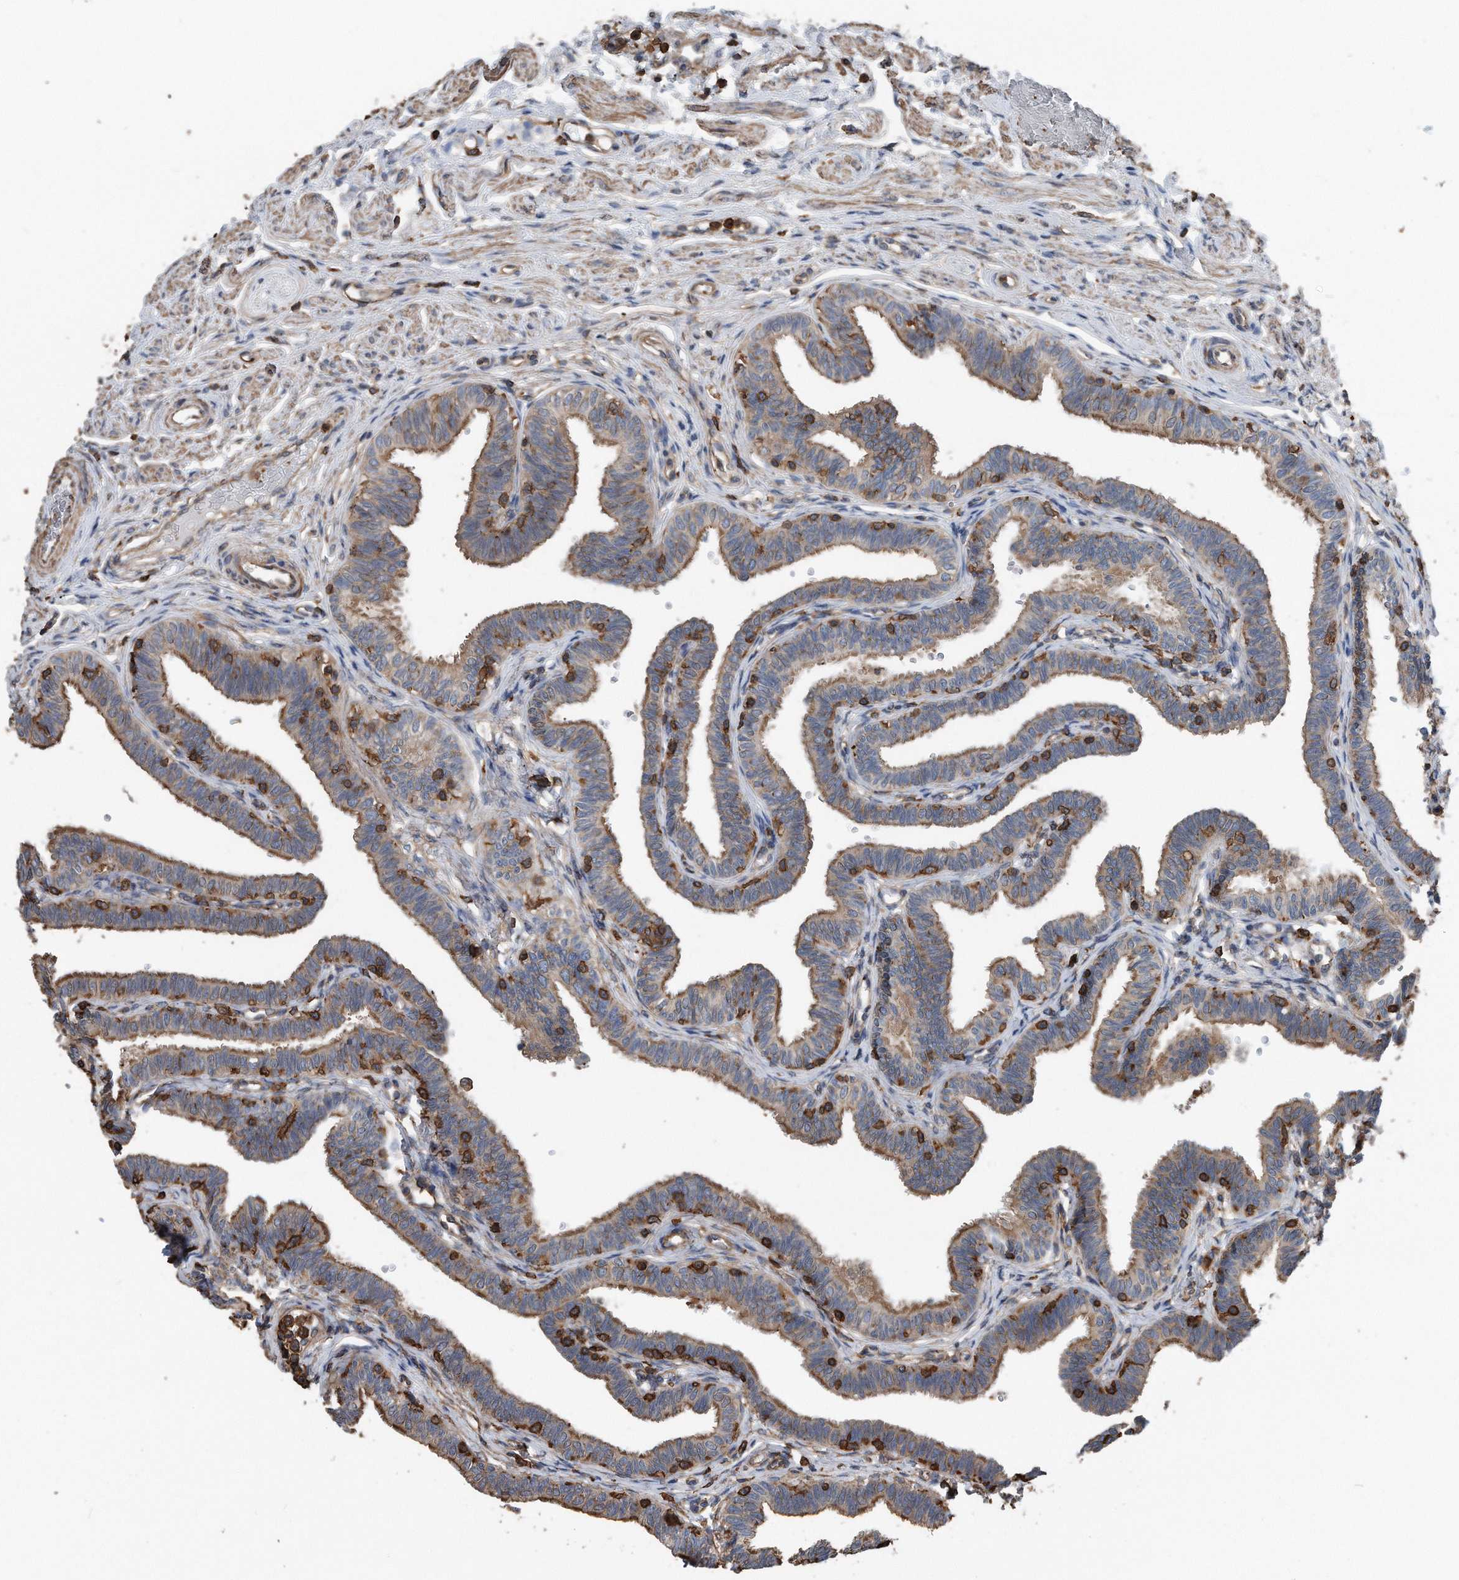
{"staining": {"intensity": "moderate", "quantity": ">75%", "location": "cytoplasmic/membranous"}, "tissue": "fallopian tube", "cell_type": "Glandular cells", "image_type": "normal", "snomed": [{"axis": "morphology", "description": "Normal tissue, NOS"}, {"axis": "topography", "description": "Fallopian tube"}, {"axis": "topography", "description": "Ovary"}], "caption": "This is a photomicrograph of immunohistochemistry staining of normal fallopian tube, which shows moderate expression in the cytoplasmic/membranous of glandular cells.", "gene": "RSPO3", "patient": {"sex": "female", "age": 23}}